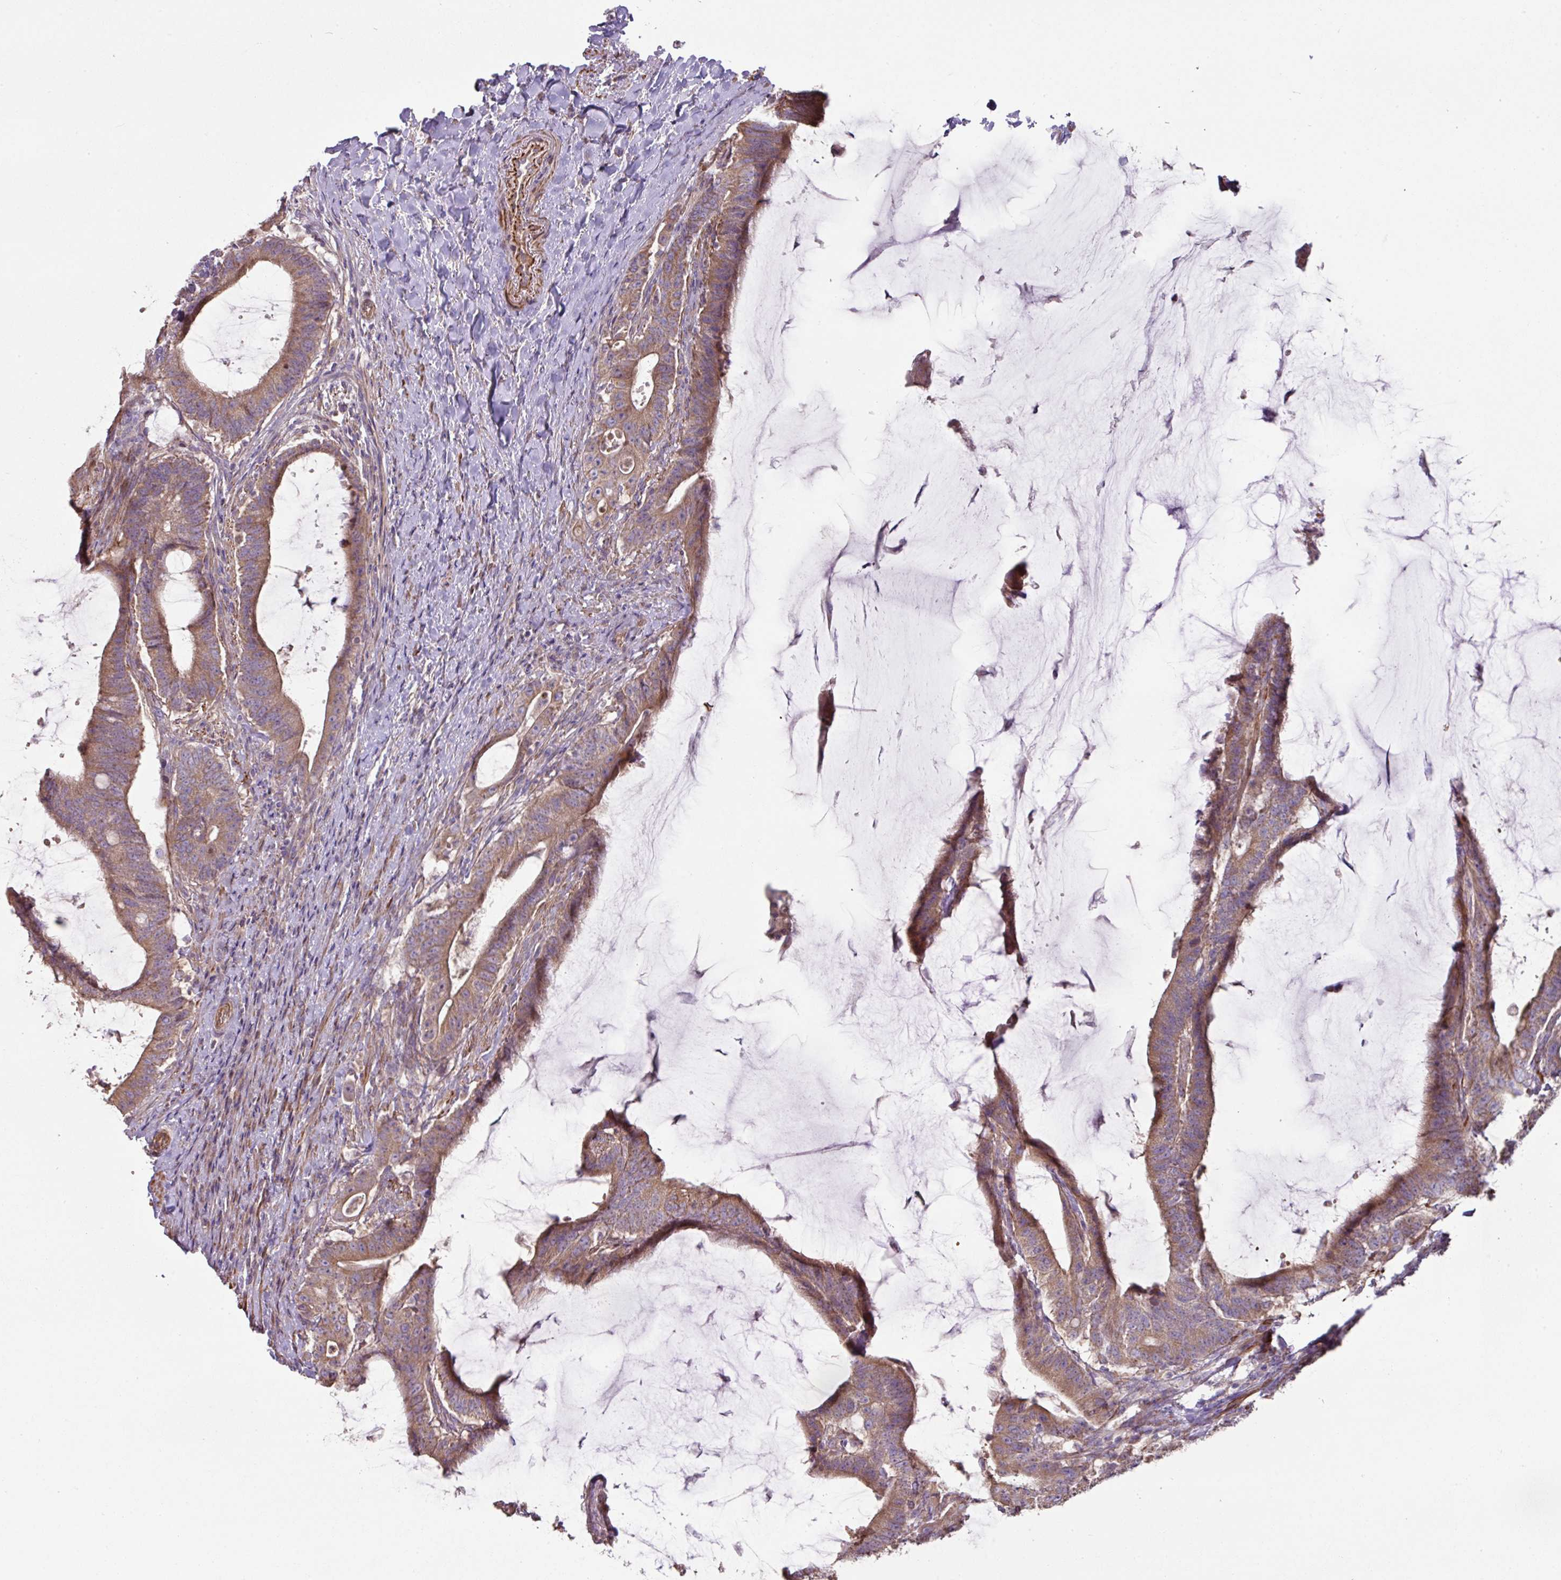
{"staining": {"intensity": "moderate", "quantity": ">75%", "location": "cytoplasmic/membranous"}, "tissue": "colorectal cancer", "cell_type": "Tumor cells", "image_type": "cancer", "snomed": [{"axis": "morphology", "description": "Adenocarcinoma, NOS"}, {"axis": "topography", "description": "Colon"}], "caption": "Immunohistochemistry of colorectal cancer (adenocarcinoma) shows medium levels of moderate cytoplasmic/membranous positivity in about >75% of tumor cells.", "gene": "MRRF", "patient": {"sex": "female", "age": 43}}